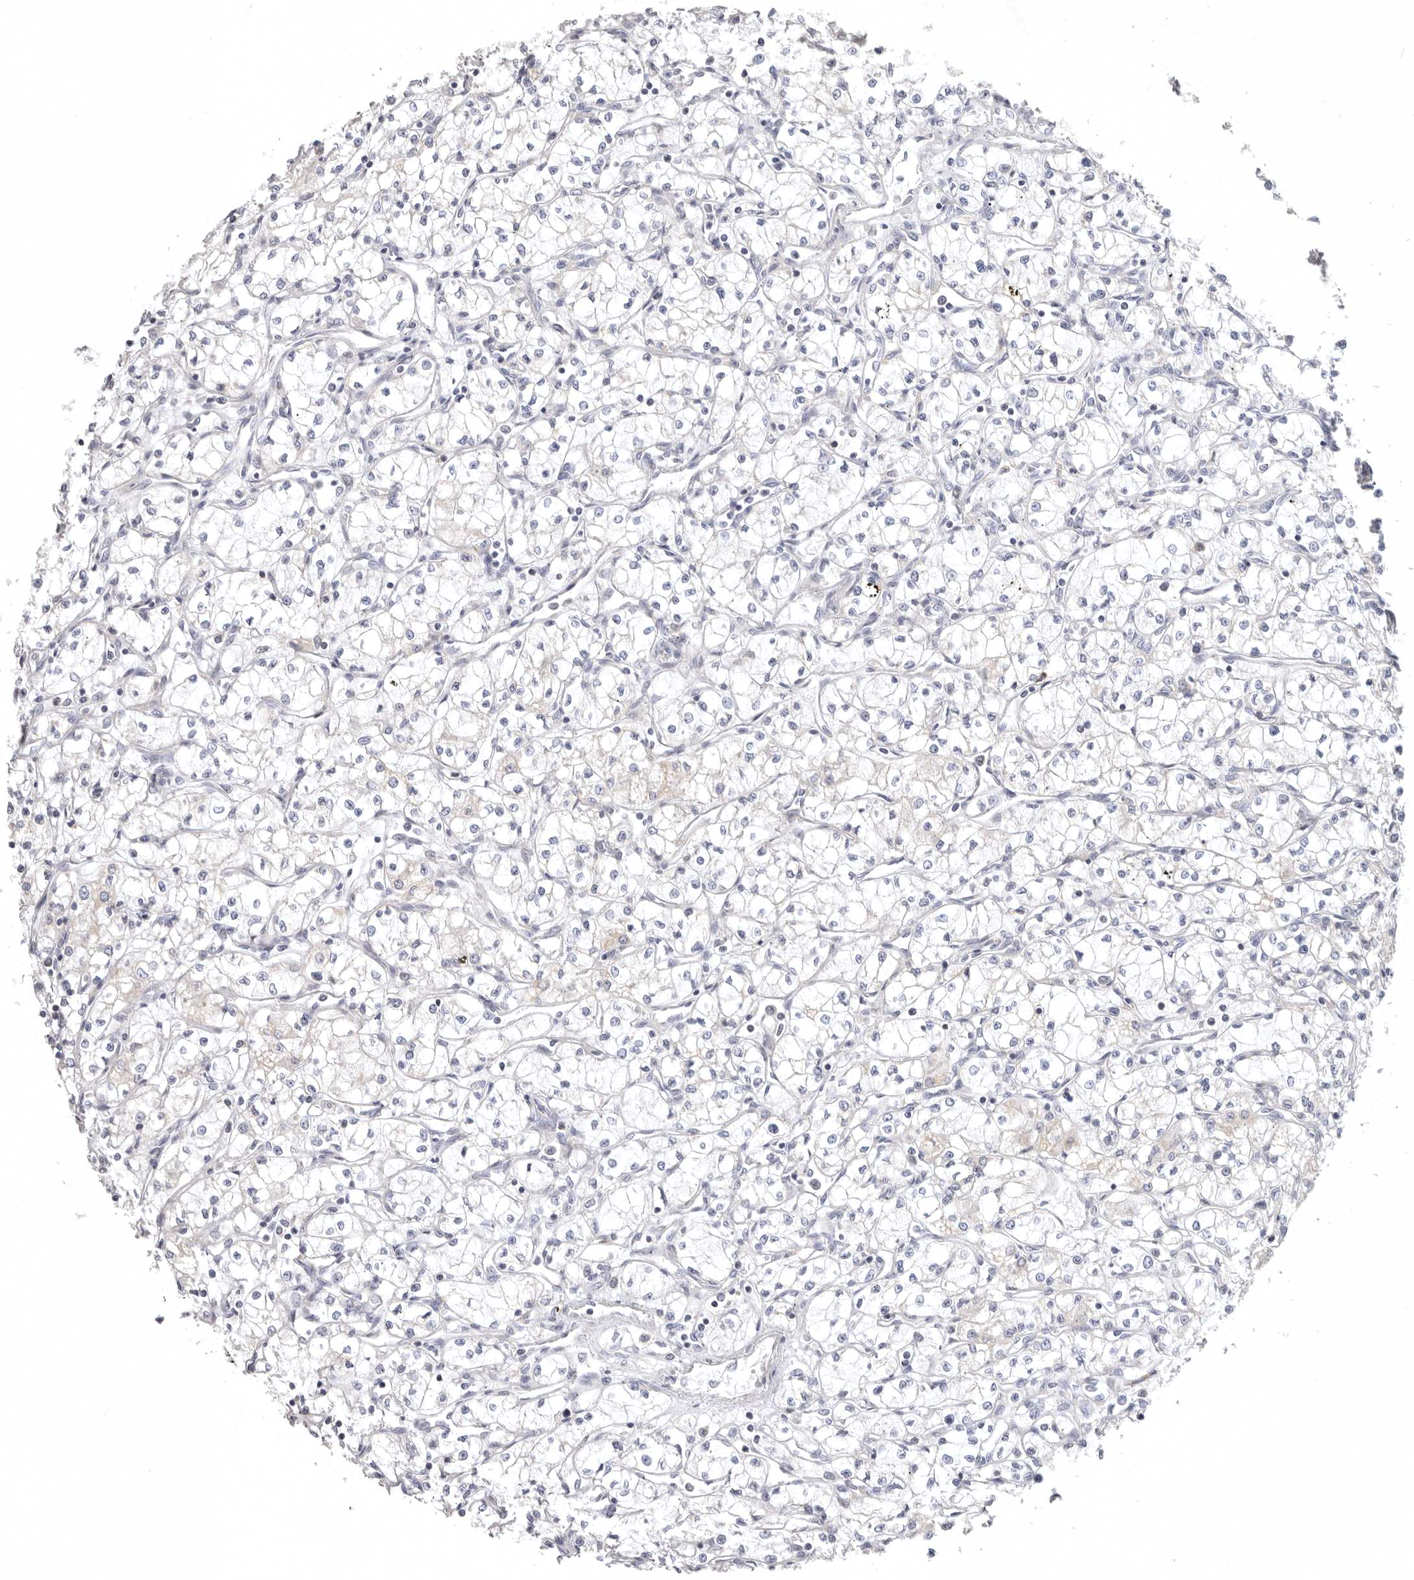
{"staining": {"intensity": "negative", "quantity": "none", "location": "none"}, "tissue": "renal cancer", "cell_type": "Tumor cells", "image_type": "cancer", "snomed": [{"axis": "morphology", "description": "Adenocarcinoma, NOS"}, {"axis": "topography", "description": "Kidney"}], "caption": "High power microscopy micrograph of an immunohistochemistry (IHC) photomicrograph of renal cancer (adenocarcinoma), revealing no significant staining in tumor cells.", "gene": "TFB2M", "patient": {"sex": "male", "age": 59}}